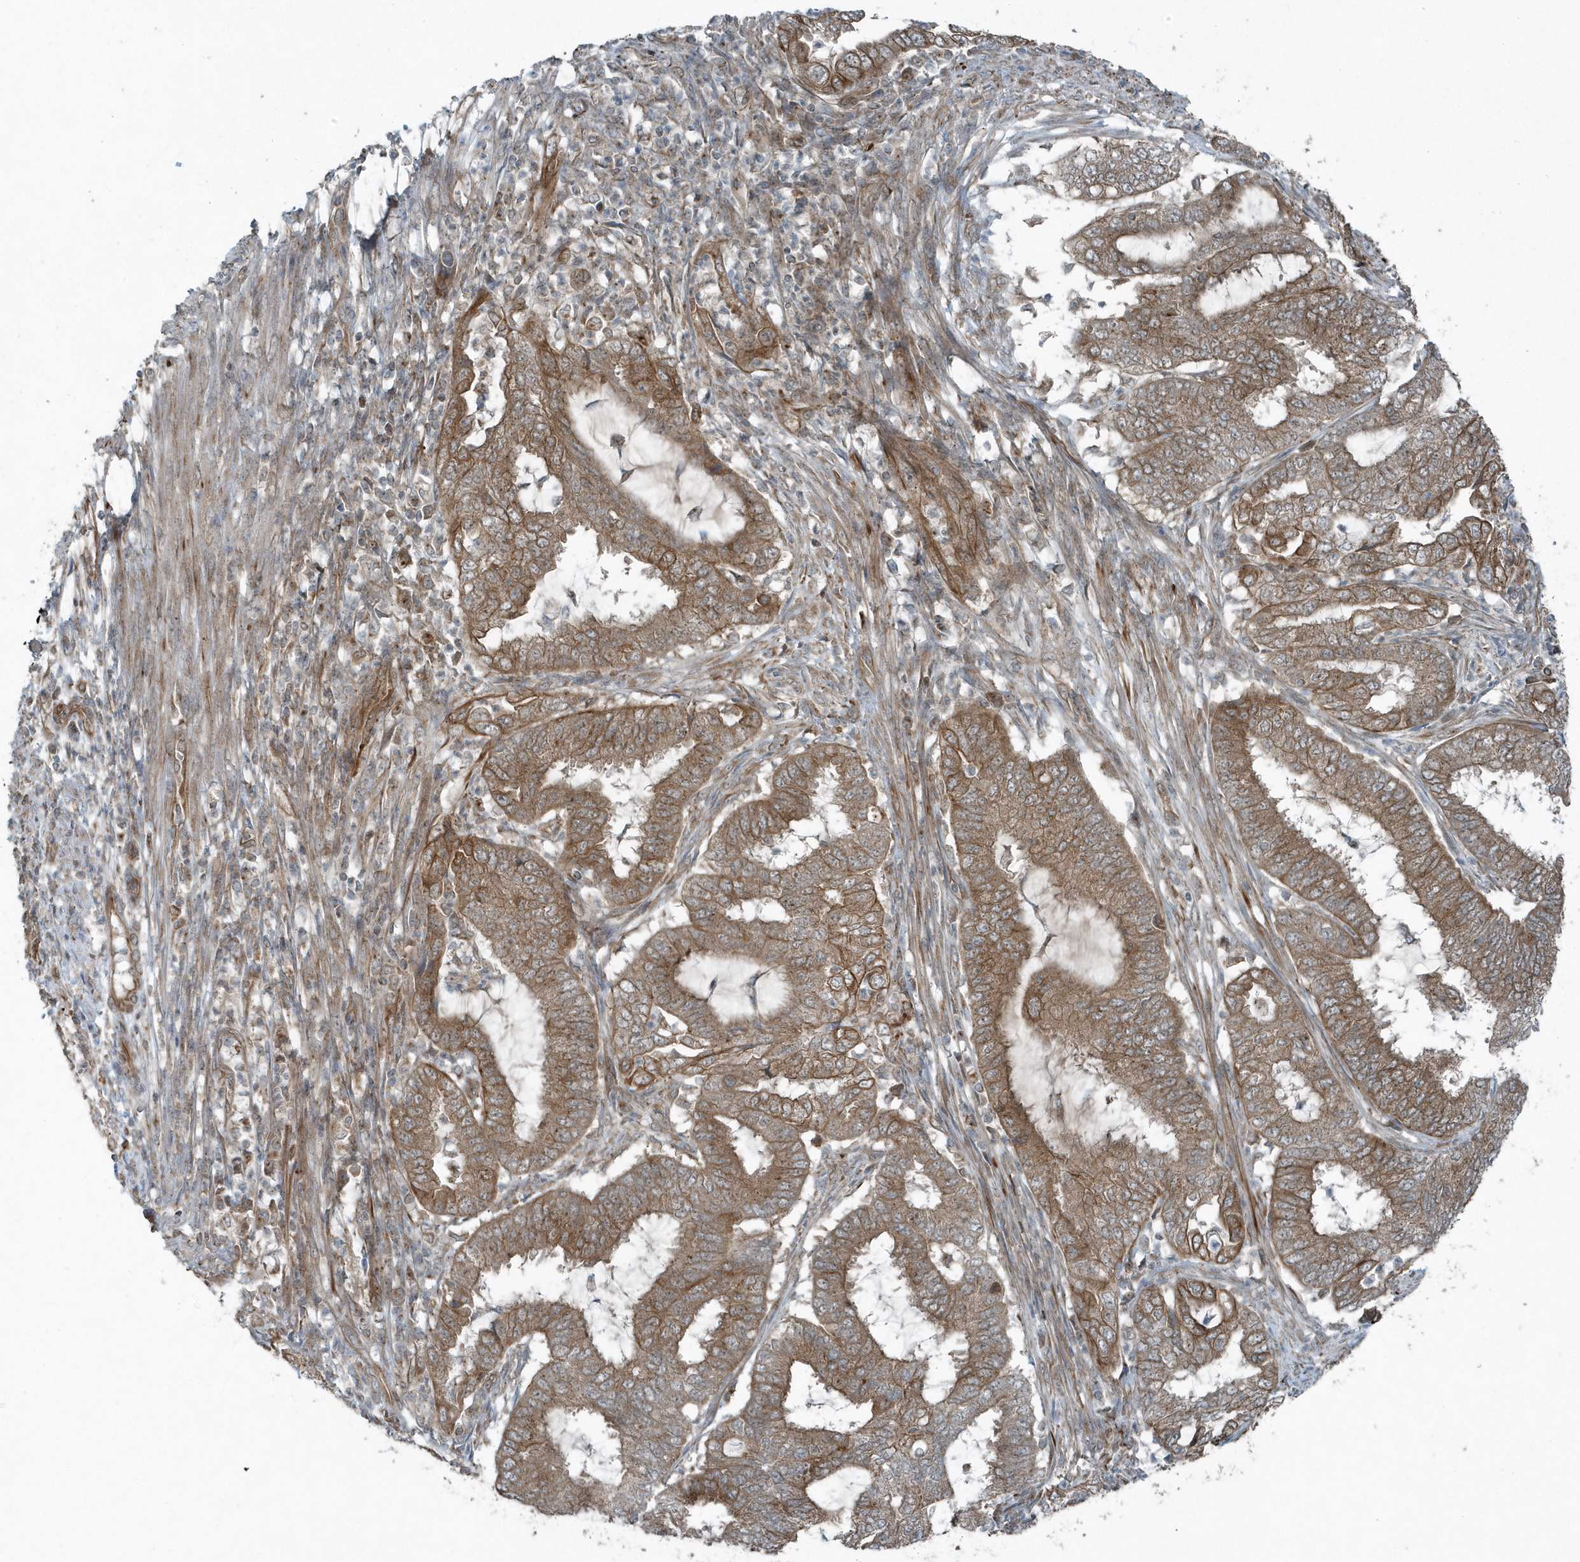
{"staining": {"intensity": "moderate", "quantity": ">75%", "location": "cytoplasmic/membranous"}, "tissue": "endometrial cancer", "cell_type": "Tumor cells", "image_type": "cancer", "snomed": [{"axis": "morphology", "description": "Adenocarcinoma, NOS"}, {"axis": "topography", "description": "Endometrium"}], "caption": "DAB immunohistochemical staining of human endometrial adenocarcinoma reveals moderate cytoplasmic/membranous protein staining in about >75% of tumor cells.", "gene": "GCC2", "patient": {"sex": "female", "age": 51}}